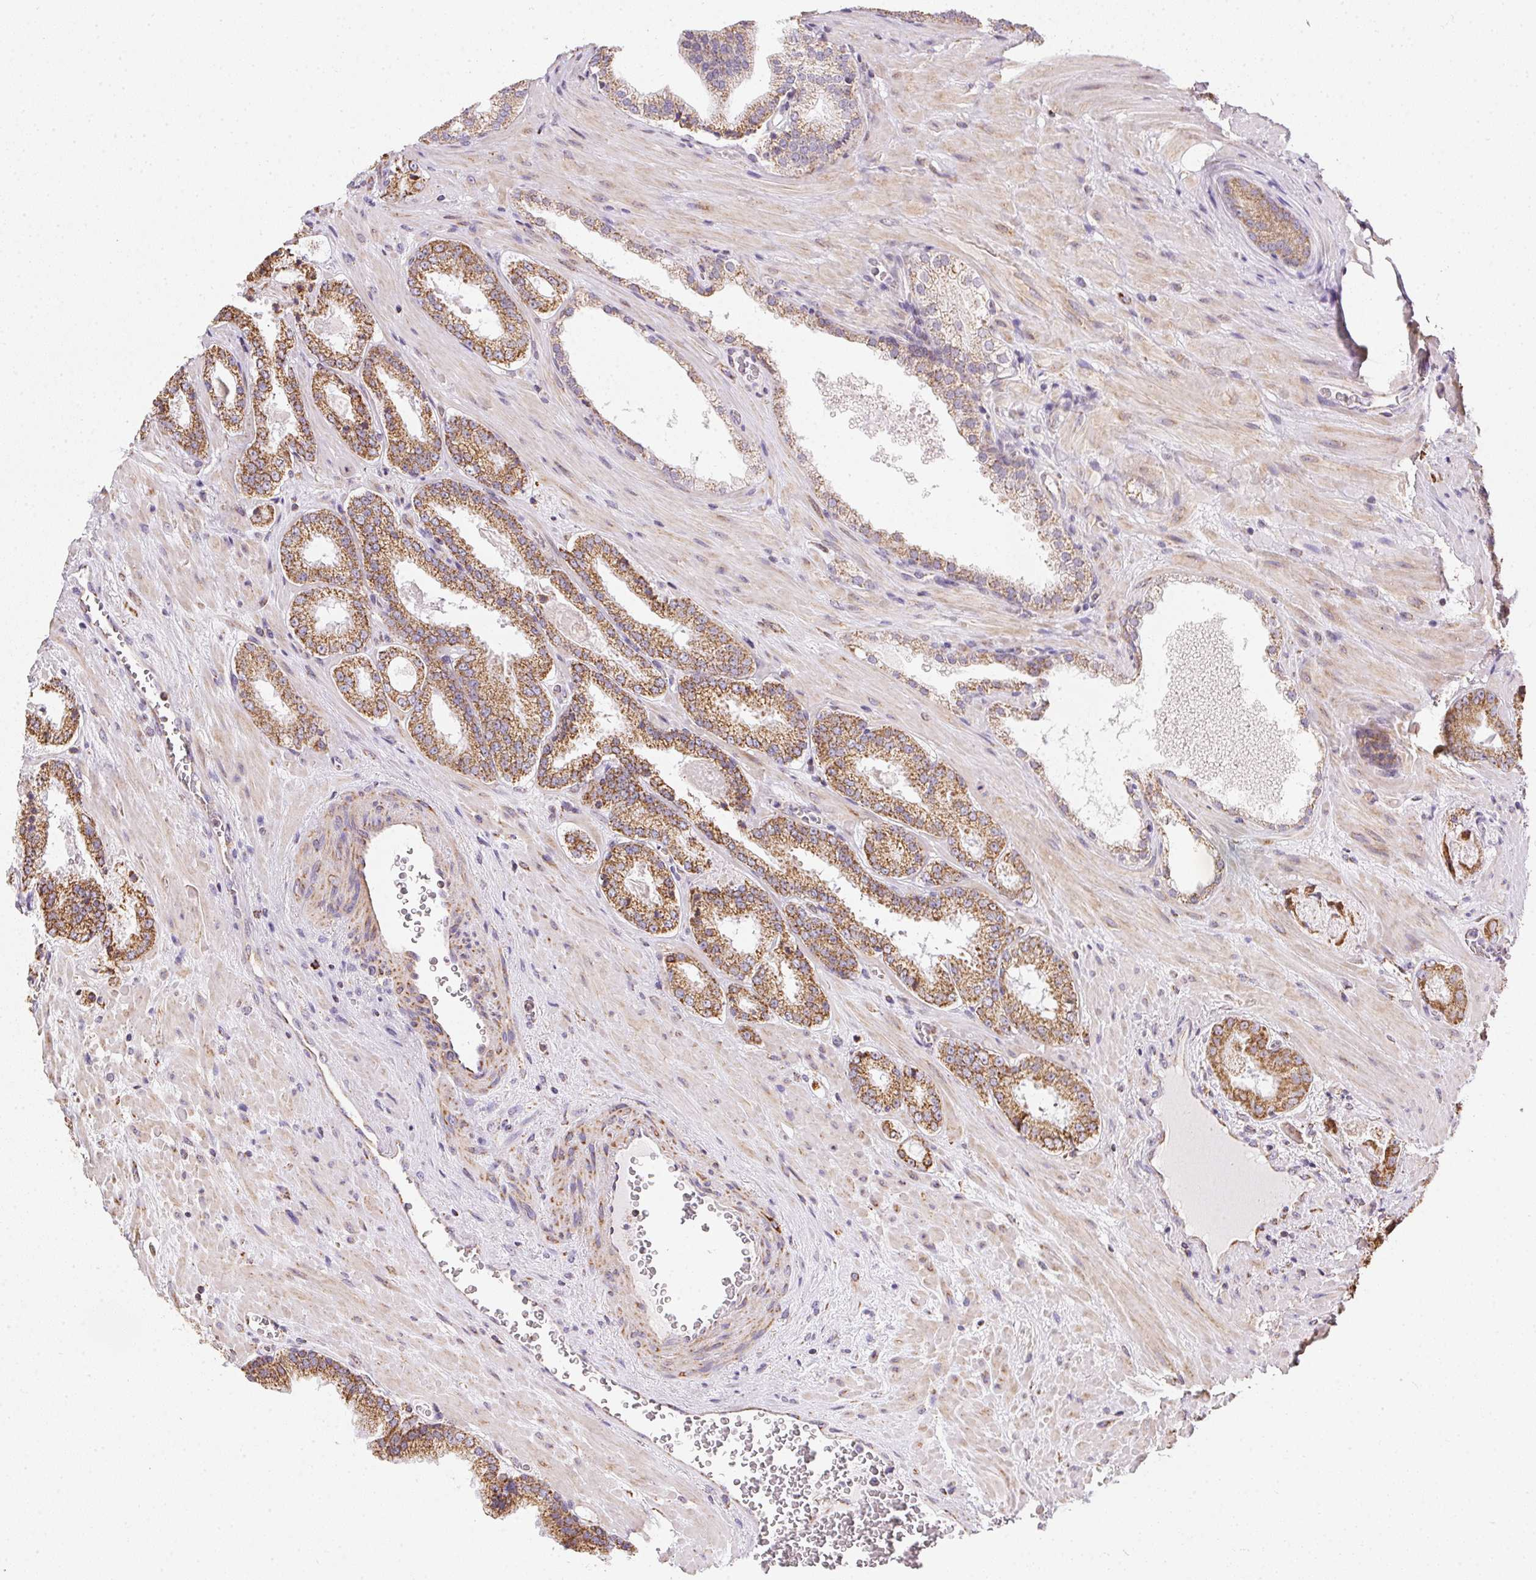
{"staining": {"intensity": "moderate", "quantity": ">75%", "location": "cytoplasmic/membranous"}, "tissue": "prostate cancer", "cell_type": "Tumor cells", "image_type": "cancer", "snomed": [{"axis": "morphology", "description": "Adenocarcinoma, NOS"}, {"axis": "topography", "description": "Prostate"}], "caption": "A photomicrograph of prostate cancer (adenocarcinoma) stained for a protein reveals moderate cytoplasmic/membranous brown staining in tumor cells. The staining was performed using DAB (3,3'-diaminobenzidine) to visualize the protein expression in brown, while the nuclei were stained in blue with hematoxylin (Magnification: 20x).", "gene": "MAPK11", "patient": {"sex": "male", "age": 63}}